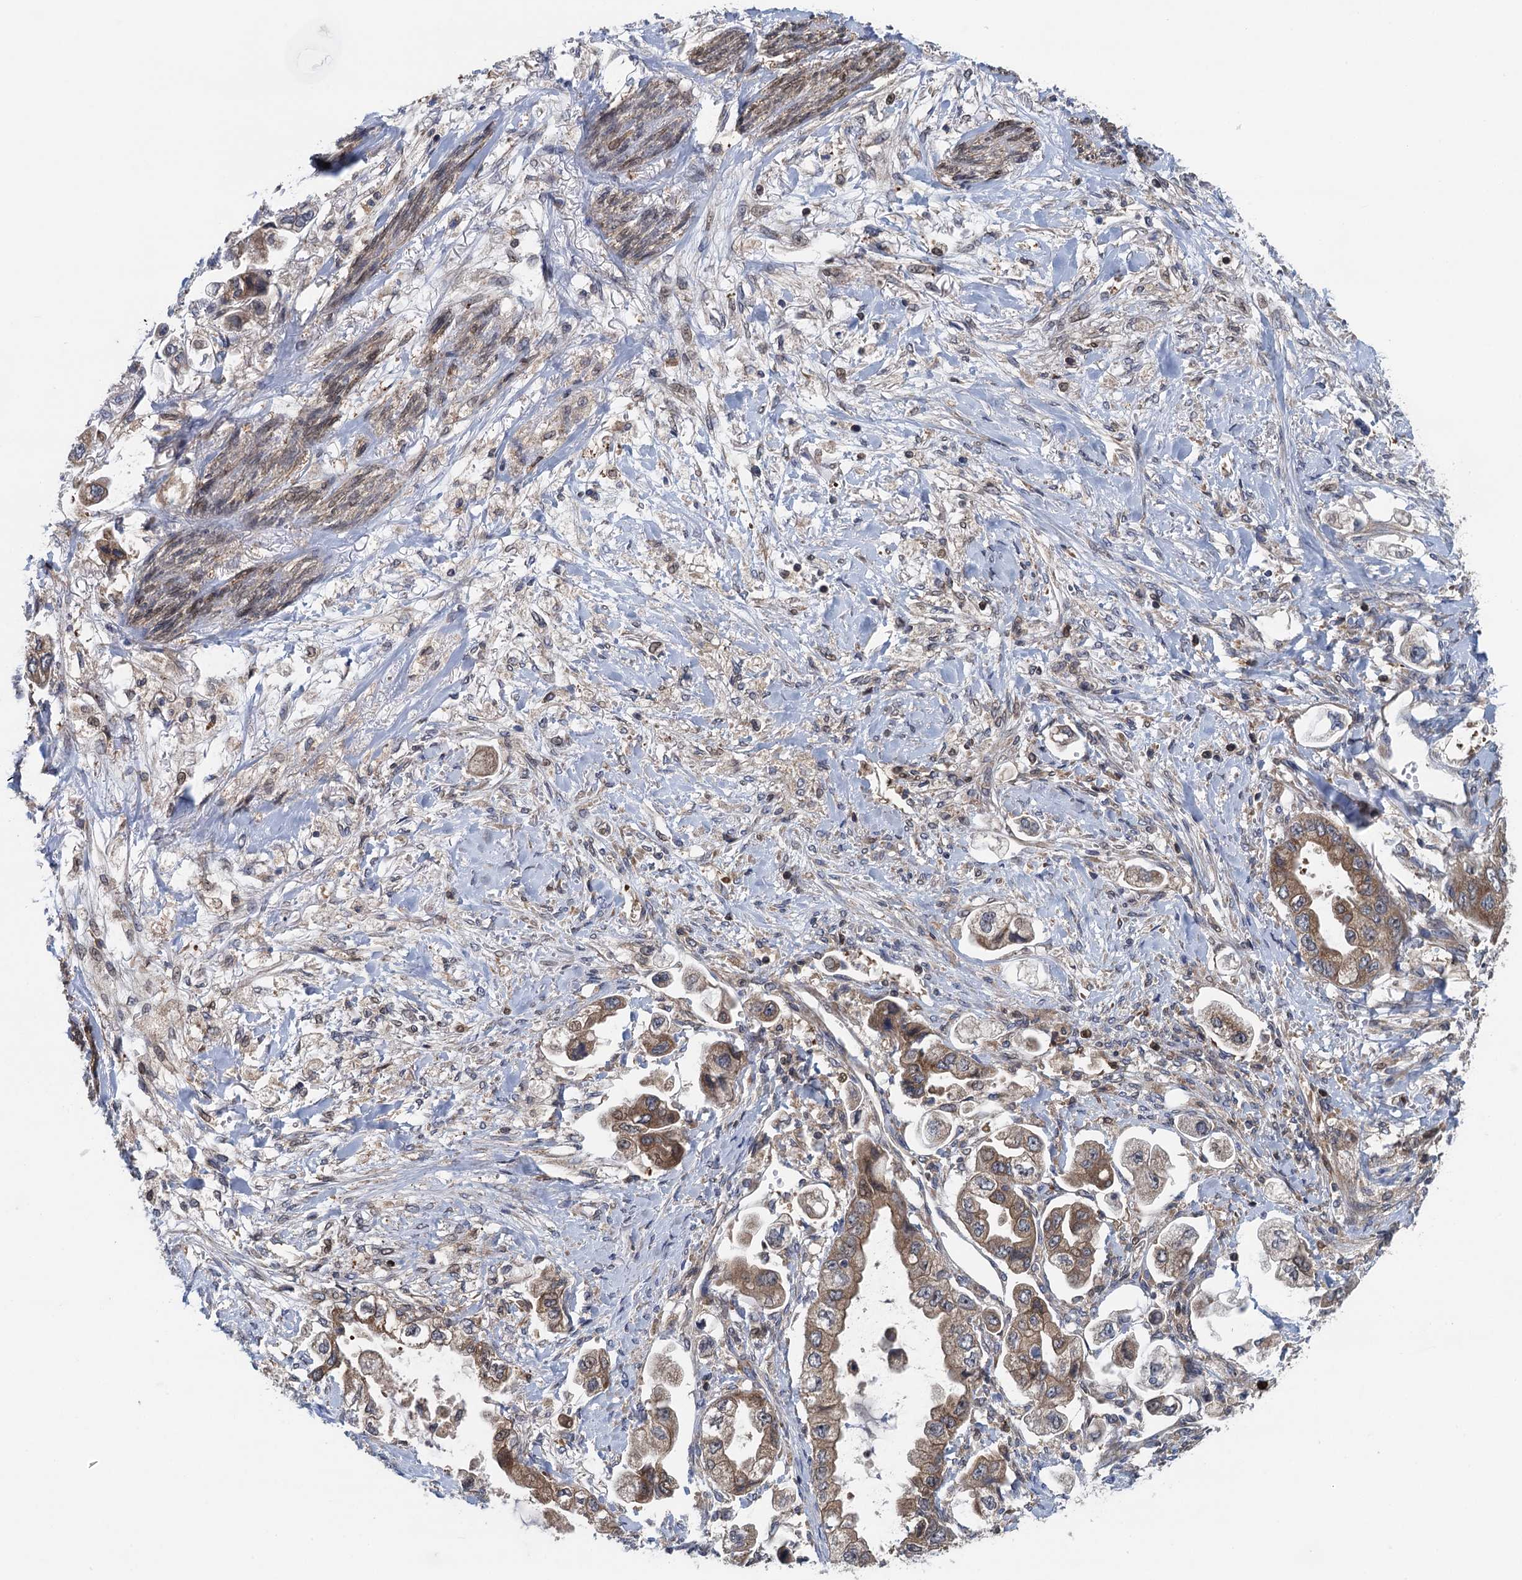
{"staining": {"intensity": "moderate", "quantity": ">75%", "location": "cytoplasmic/membranous"}, "tissue": "stomach cancer", "cell_type": "Tumor cells", "image_type": "cancer", "snomed": [{"axis": "morphology", "description": "Adenocarcinoma, NOS"}, {"axis": "topography", "description": "Stomach"}], "caption": "DAB immunohistochemical staining of human adenocarcinoma (stomach) displays moderate cytoplasmic/membranous protein expression in approximately >75% of tumor cells.", "gene": "CNTN5", "patient": {"sex": "male", "age": 62}}